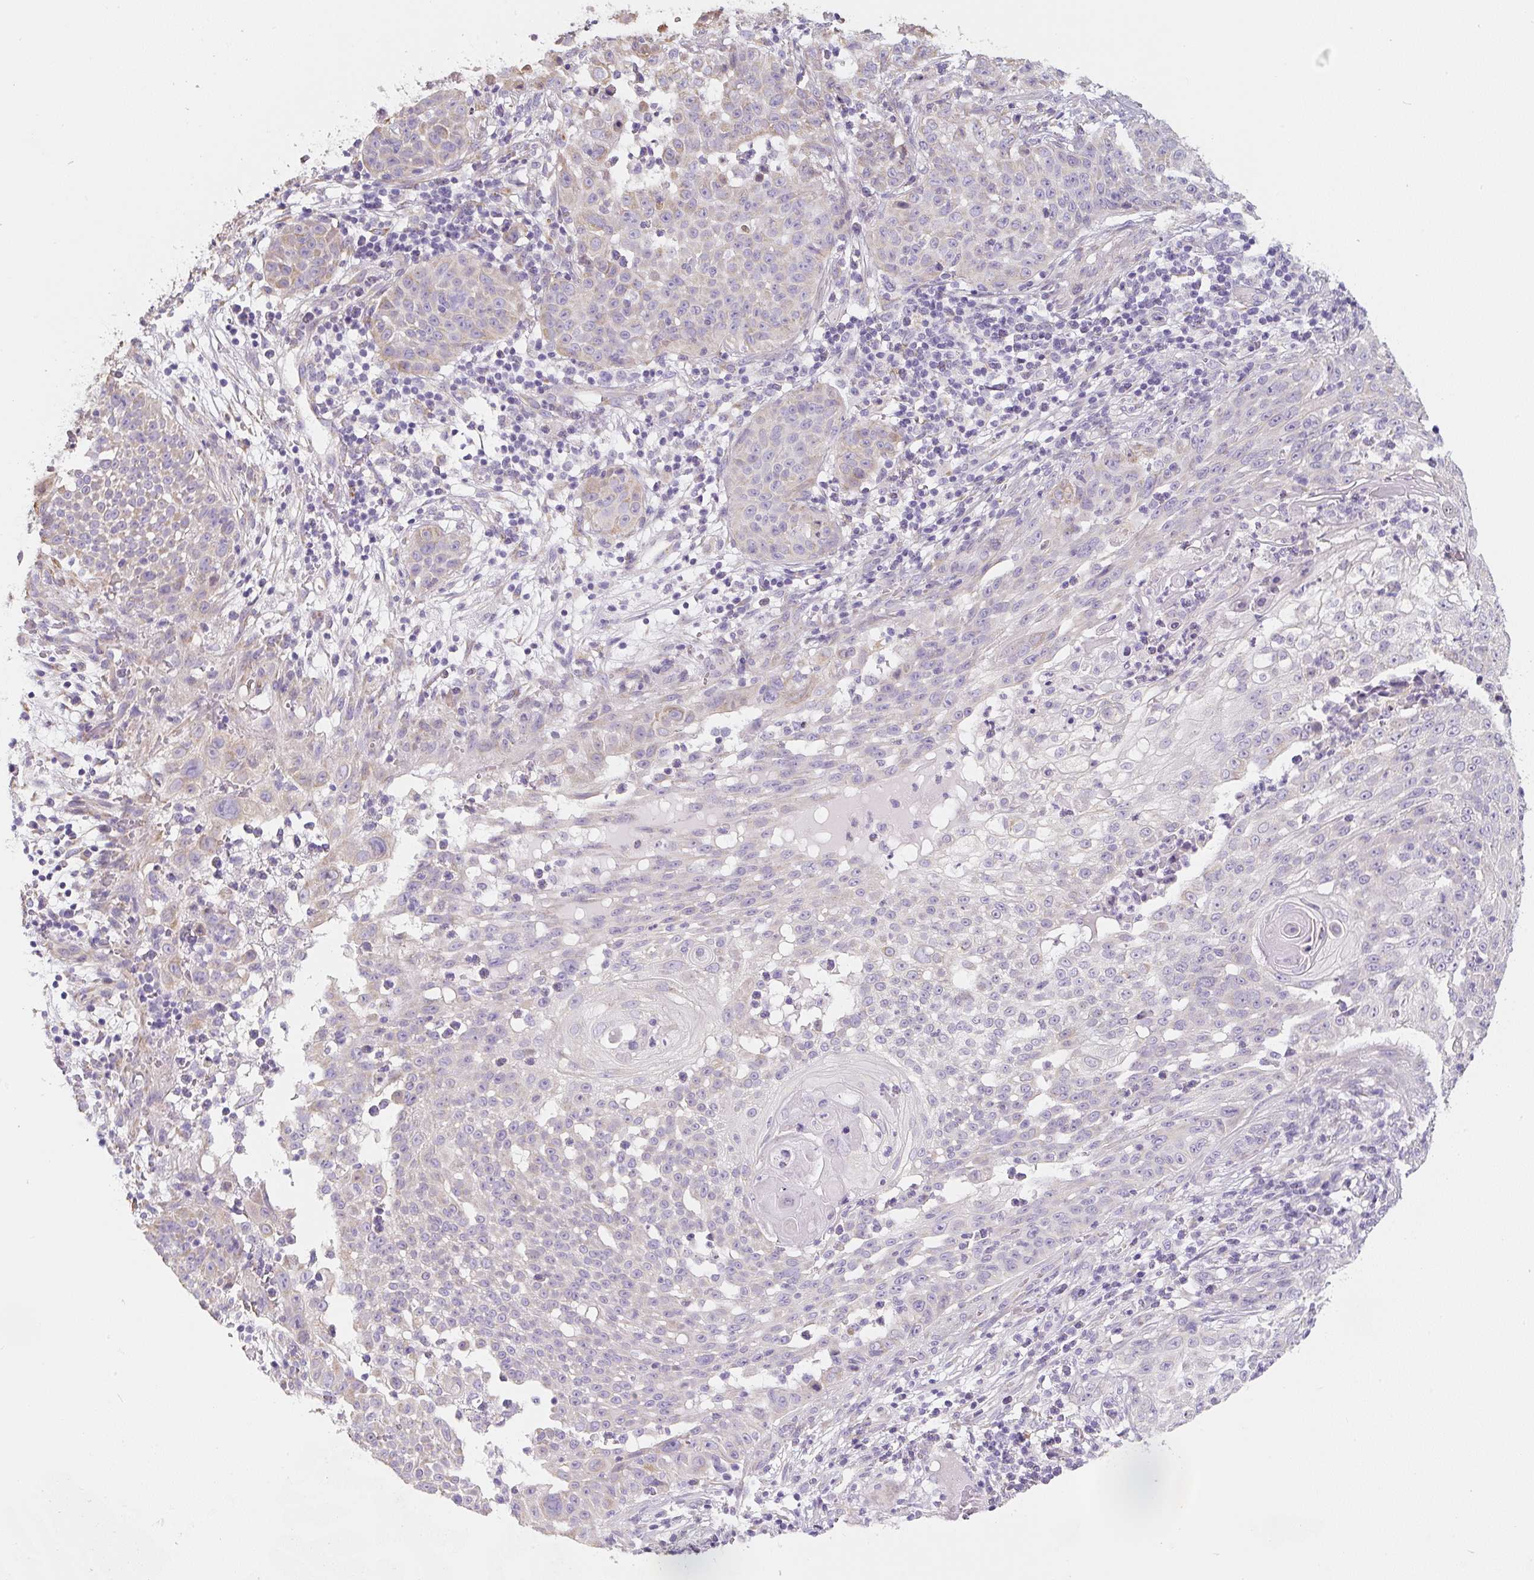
{"staining": {"intensity": "weak", "quantity": "<25%", "location": "cytoplasmic/membranous"}, "tissue": "skin cancer", "cell_type": "Tumor cells", "image_type": "cancer", "snomed": [{"axis": "morphology", "description": "Squamous cell carcinoma, NOS"}, {"axis": "topography", "description": "Skin"}], "caption": "High power microscopy photomicrograph of an immunohistochemistry (IHC) image of skin cancer (squamous cell carcinoma), revealing no significant staining in tumor cells.", "gene": "PWWP3B", "patient": {"sex": "male", "age": 24}}